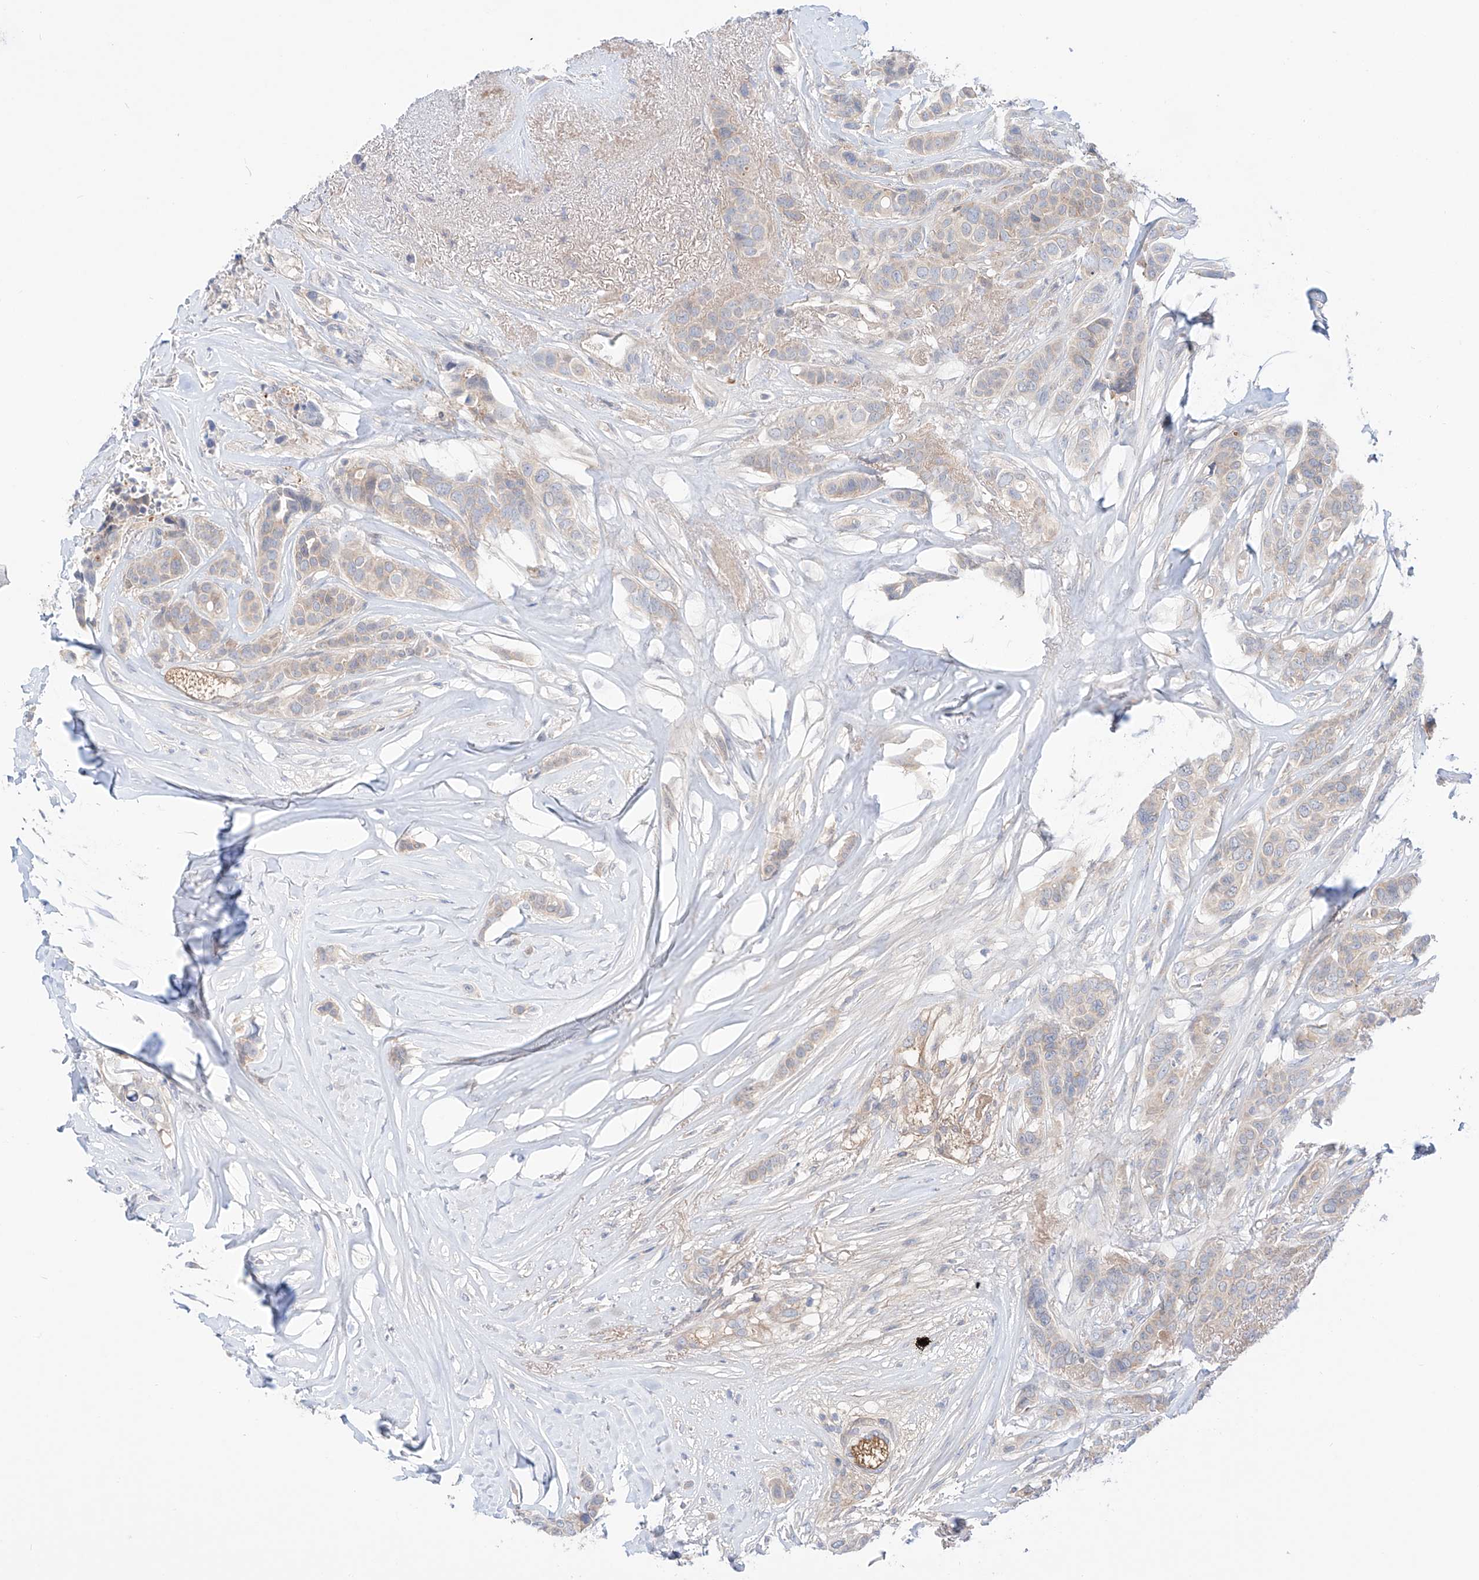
{"staining": {"intensity": "weak", "quantity": ">75%", "location": "cytoplasmic/membranous"}, "tissue": "breast cancer", "cell_type": "Tumor cells", "image_type": "cancer", "snomed": [{"axis": "morphology", "description": "Lobular carcinoma"}, {"axis": "topography", "description": "Breast"}], "caption": "Immunohistochemical staining of breast cancer demonstrates weak cytoplasmic/membranous protein positivity in approximately >75% of tumor cells.", "gene": "PGGT1B", "patient": {"sex": "female", "age": 51}}